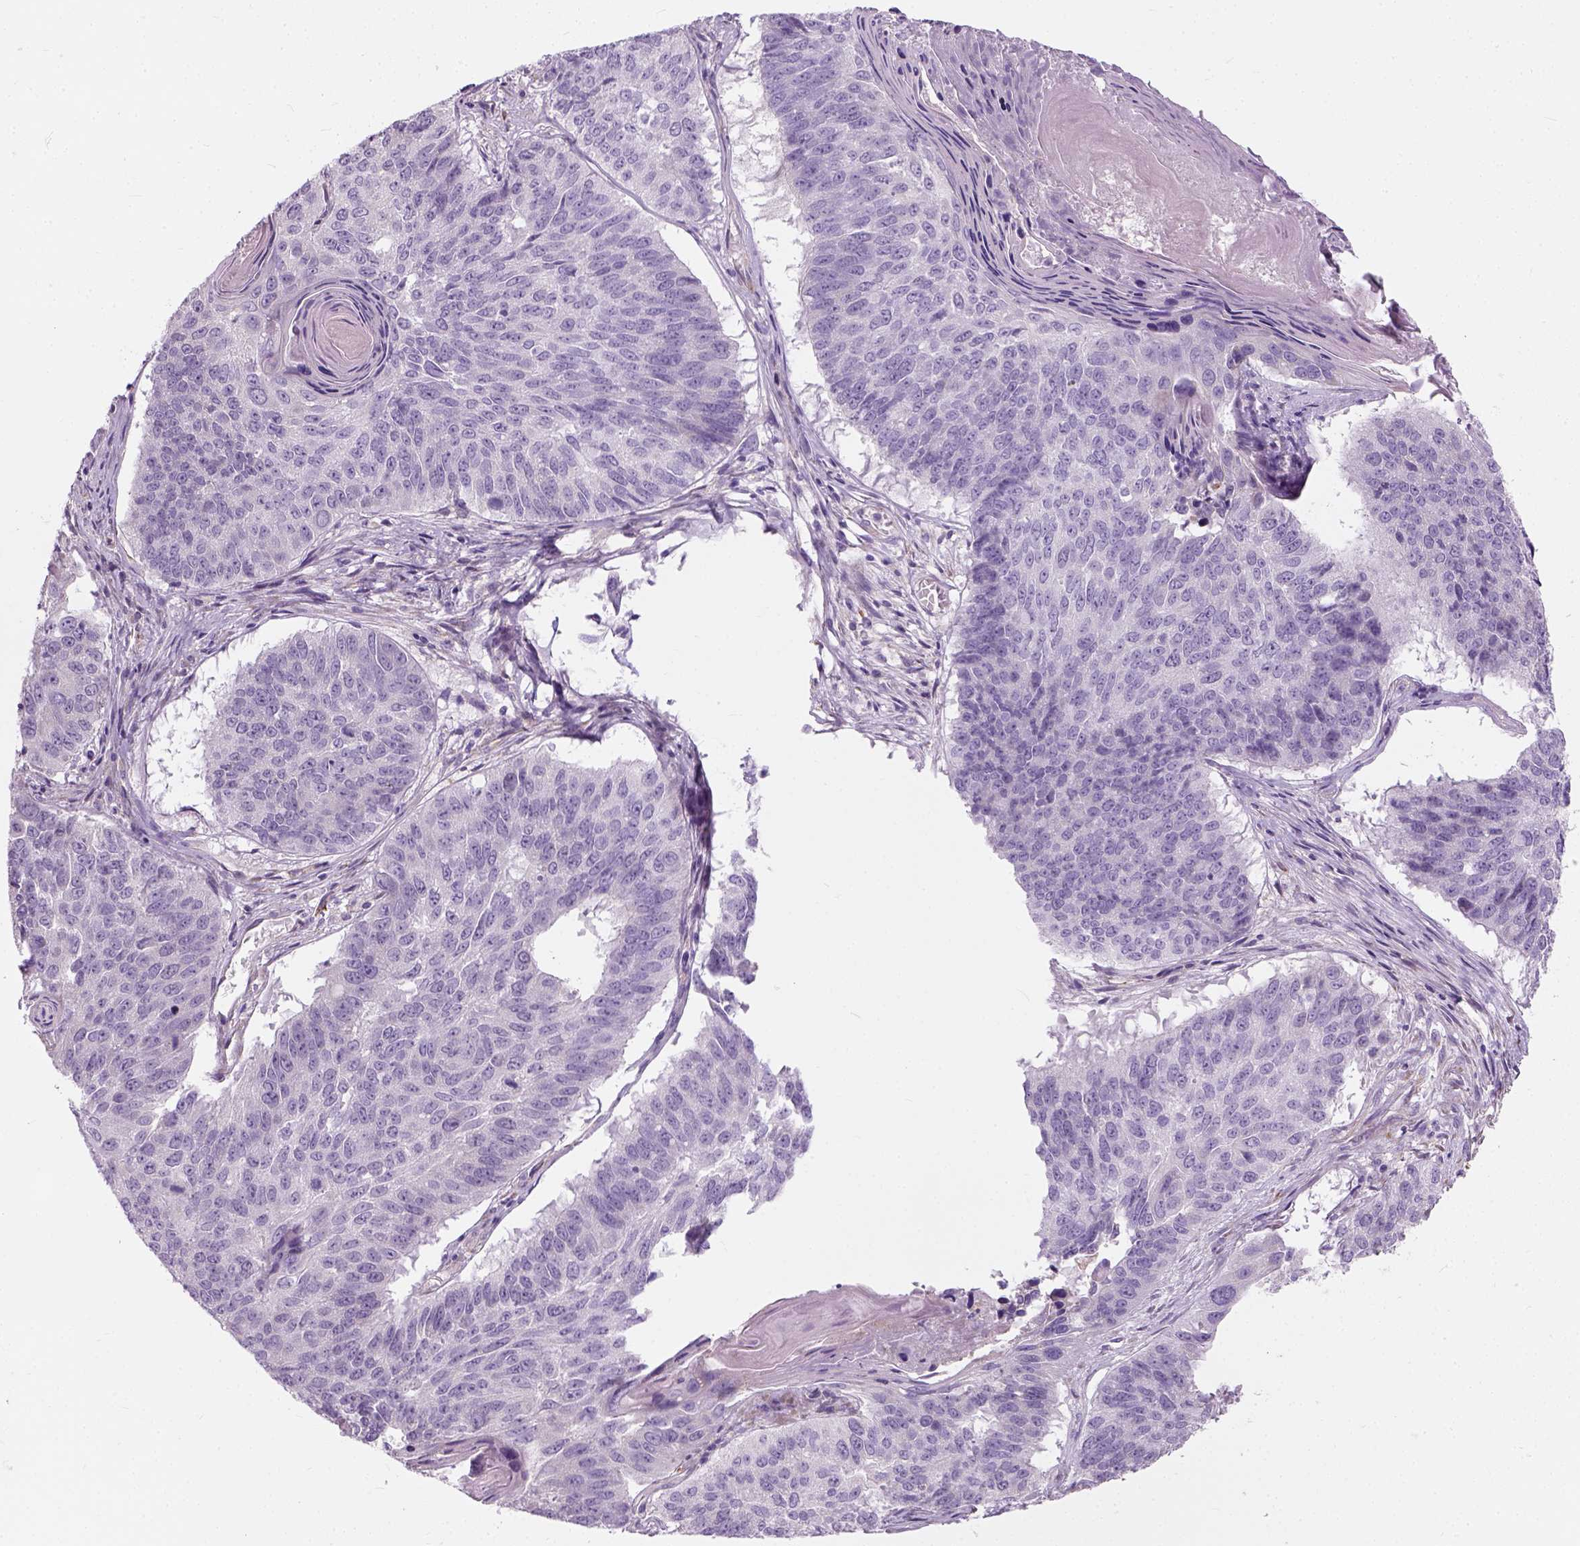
{"staining": {"intensity": "negative", "quantity": "none", "location": "none"}, "tissue": "lung cancer", "cell_type": "Tumor cells", "image_type": "cancer", "snomed": [{"axis": "morphology", "description": "Squamous cell carcinoma, NOS"}, {"axis": "topography", "description": "Lung"}], "caption": "Immunohistochemistry (IHC) micrograph of neoplastic tissue: human squamous cell carcinoma (lung) stained with DAB (3,3'-diaminobenzidine) demonstrates no significant protein staining in tumor cells.", "gene": "TRIM72", "patient": {"sex": "male", "age": 73}}